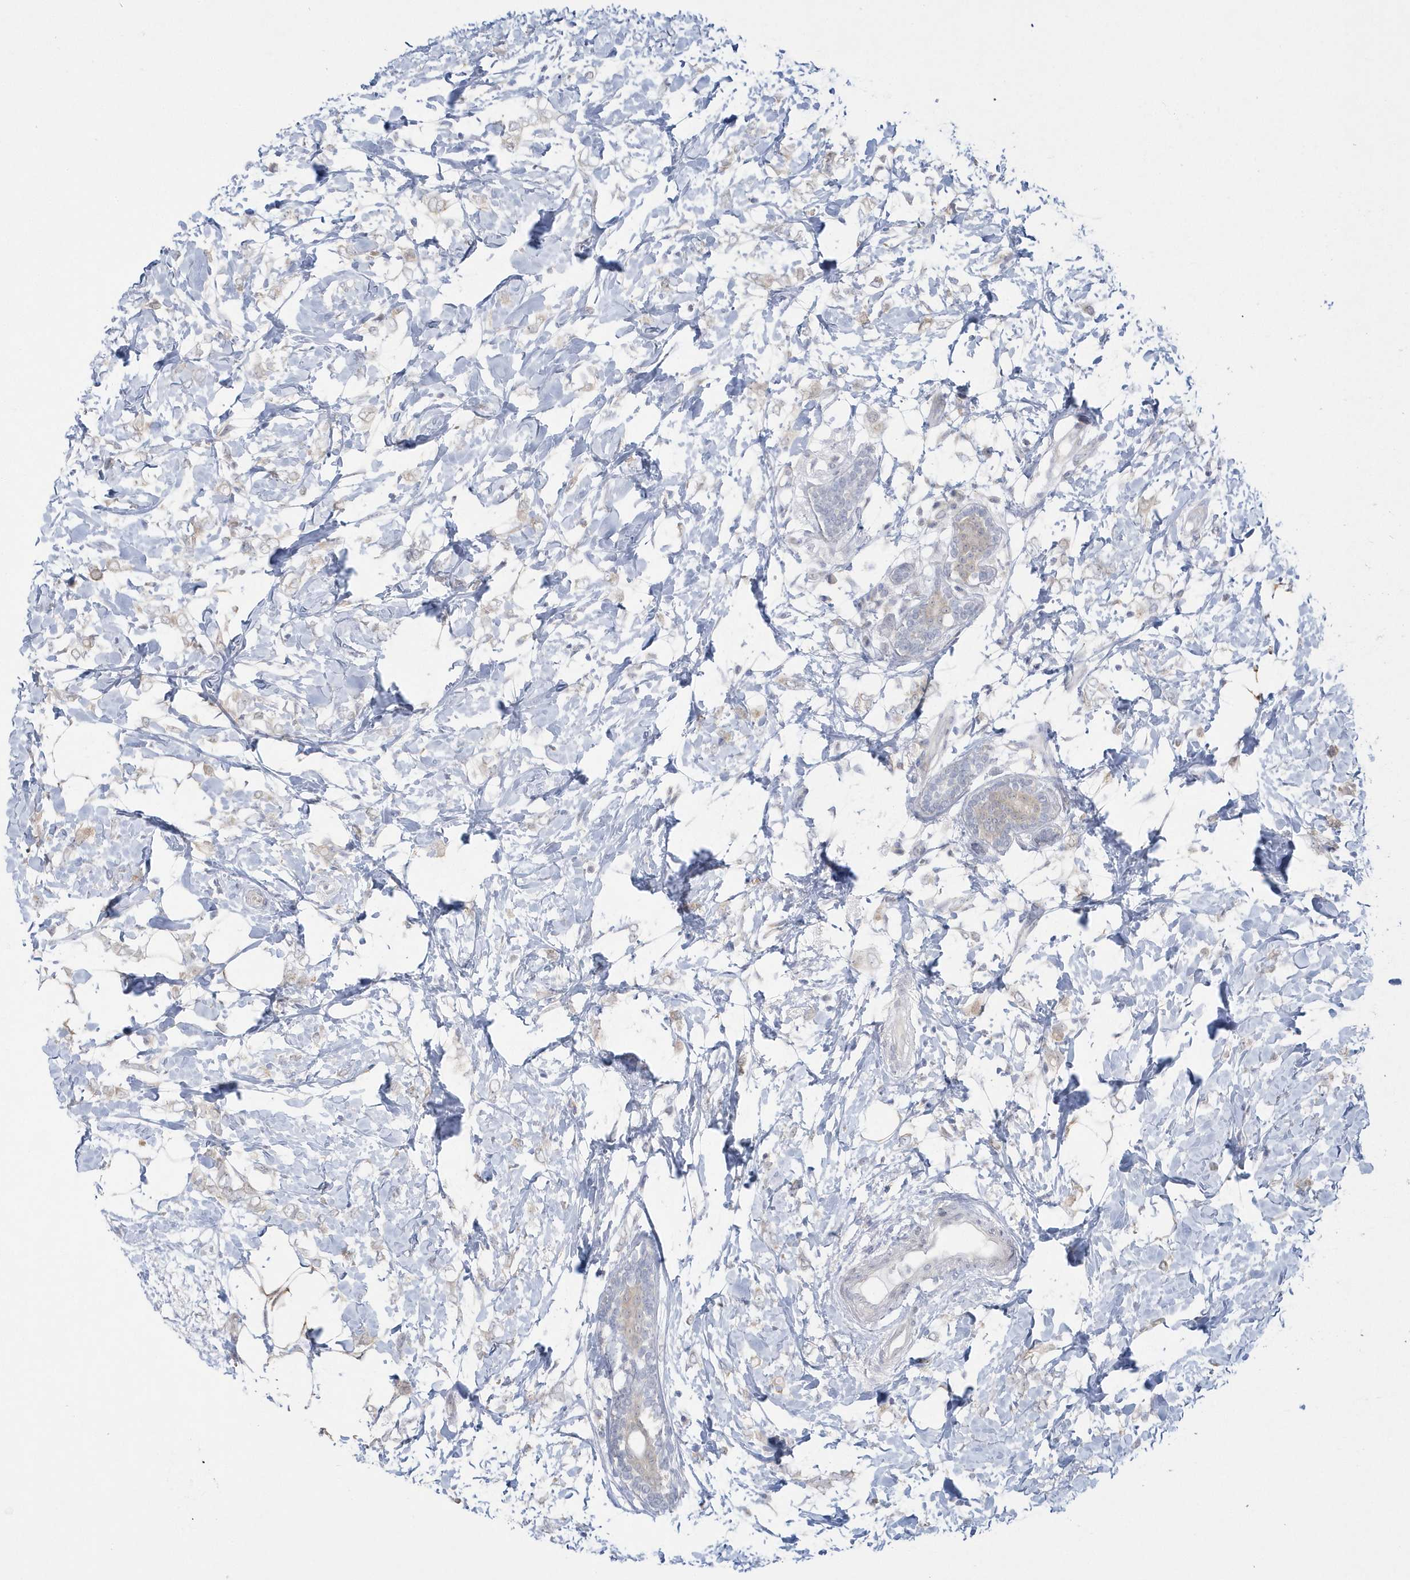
{"staining": {"intensity": "negative", "quantity": "none", "location": "none"}, "tissue": "breast cancer", "cell_type": "Tumor cells", "image_type": "cancer", "snomed": [{"axis": "morphology", "description": "Normal tissue, NOS"}, {"axis": "morphology", "description": "Lobular carcinoma"}, {"axis": "topography", "description": "Breast"}], "caption": "Tumor cells are negative for brown protein staining in breast cancer (lobular carcinoma).", "gene": "PCBD1", "patient": {"sex": "female", "age": 47}}